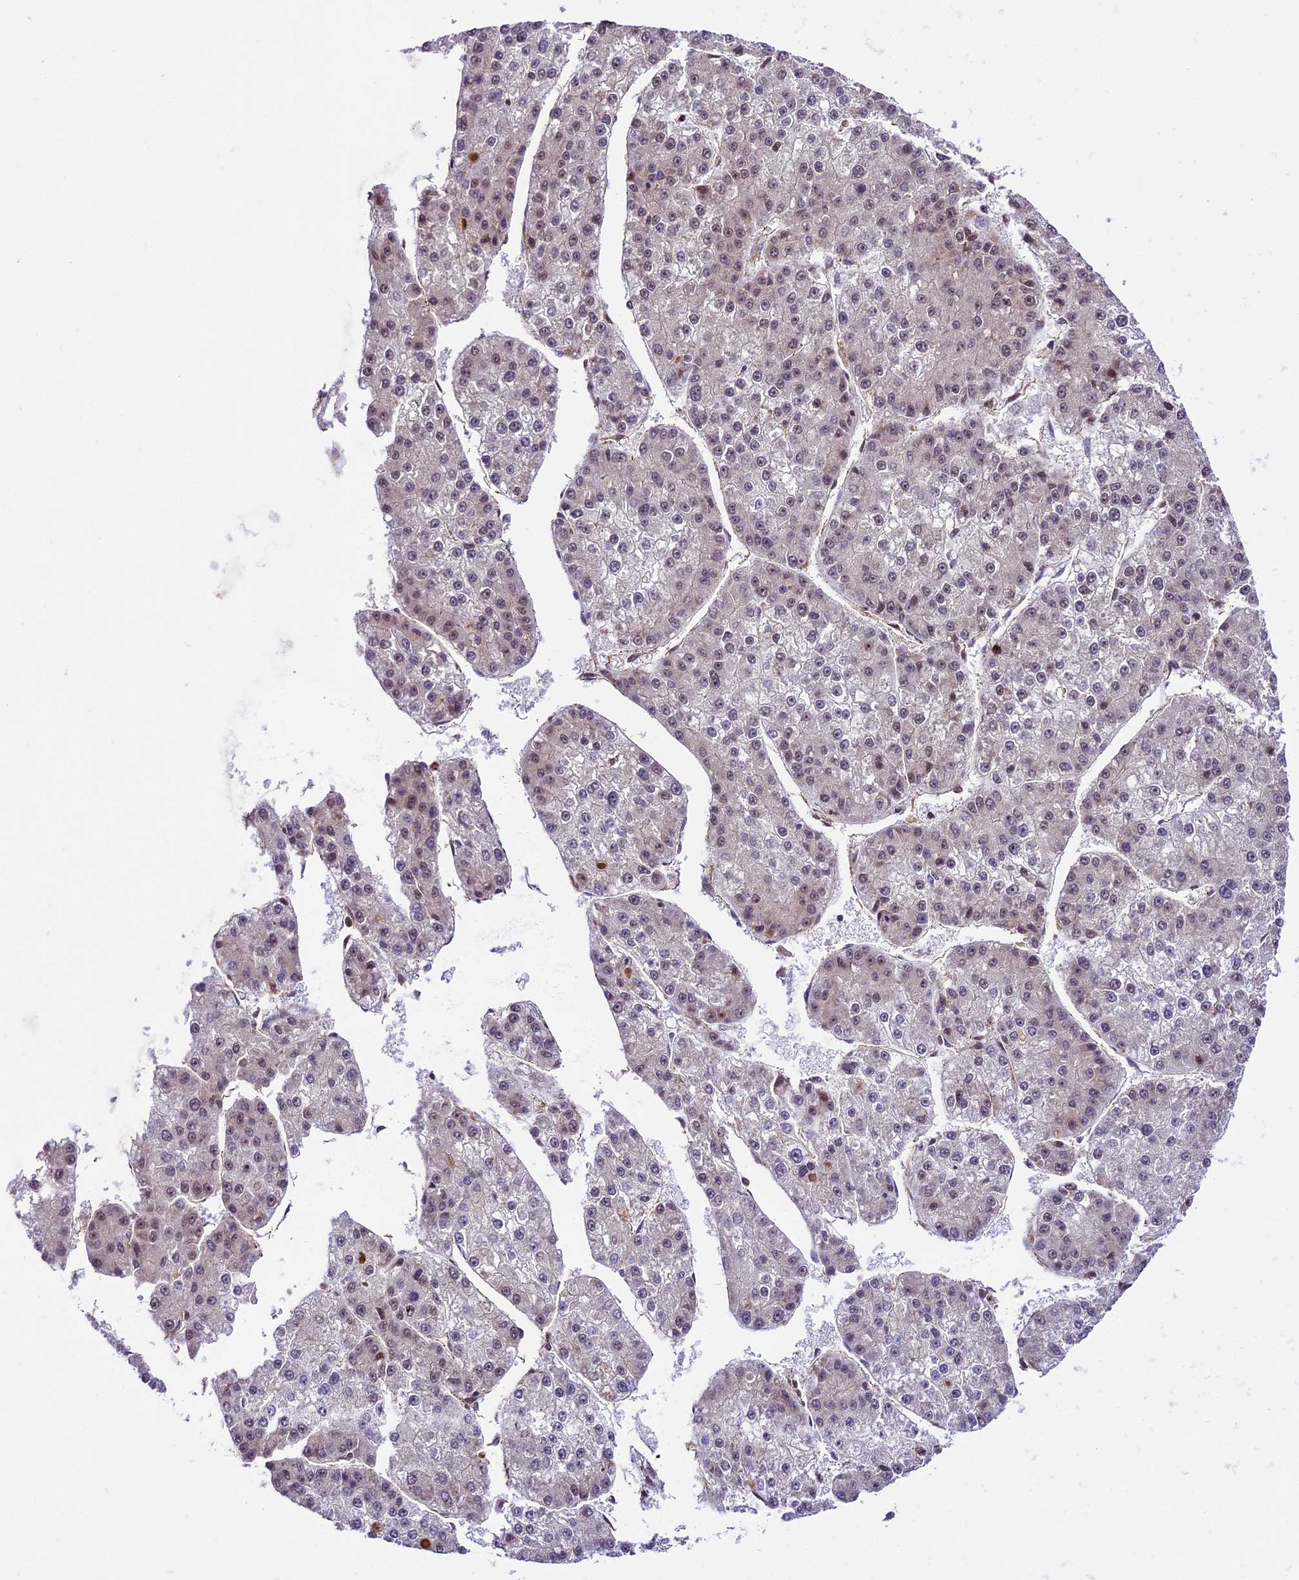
{"staining": {"intensity": "weak", "quantity": "<25%", "location": "nuclear"}, "tissue": "liver cancer", "cell_type": "Tumor cells", "image_type": "cancer", "snomed": [{"axis": "morphology", "description": "Carcinoma, Hepatocellular, NOS"}, {"axis": "topography", "description": "Liver"}], "caption": "Immunohistochemistry (IHC) micrograph of liver hepatocellular carcinoma stained for a protein (brown), which reveals no staining in tumor cells.", "gene": "DHX38", "patient": {"sex": "female", "age": 73}}